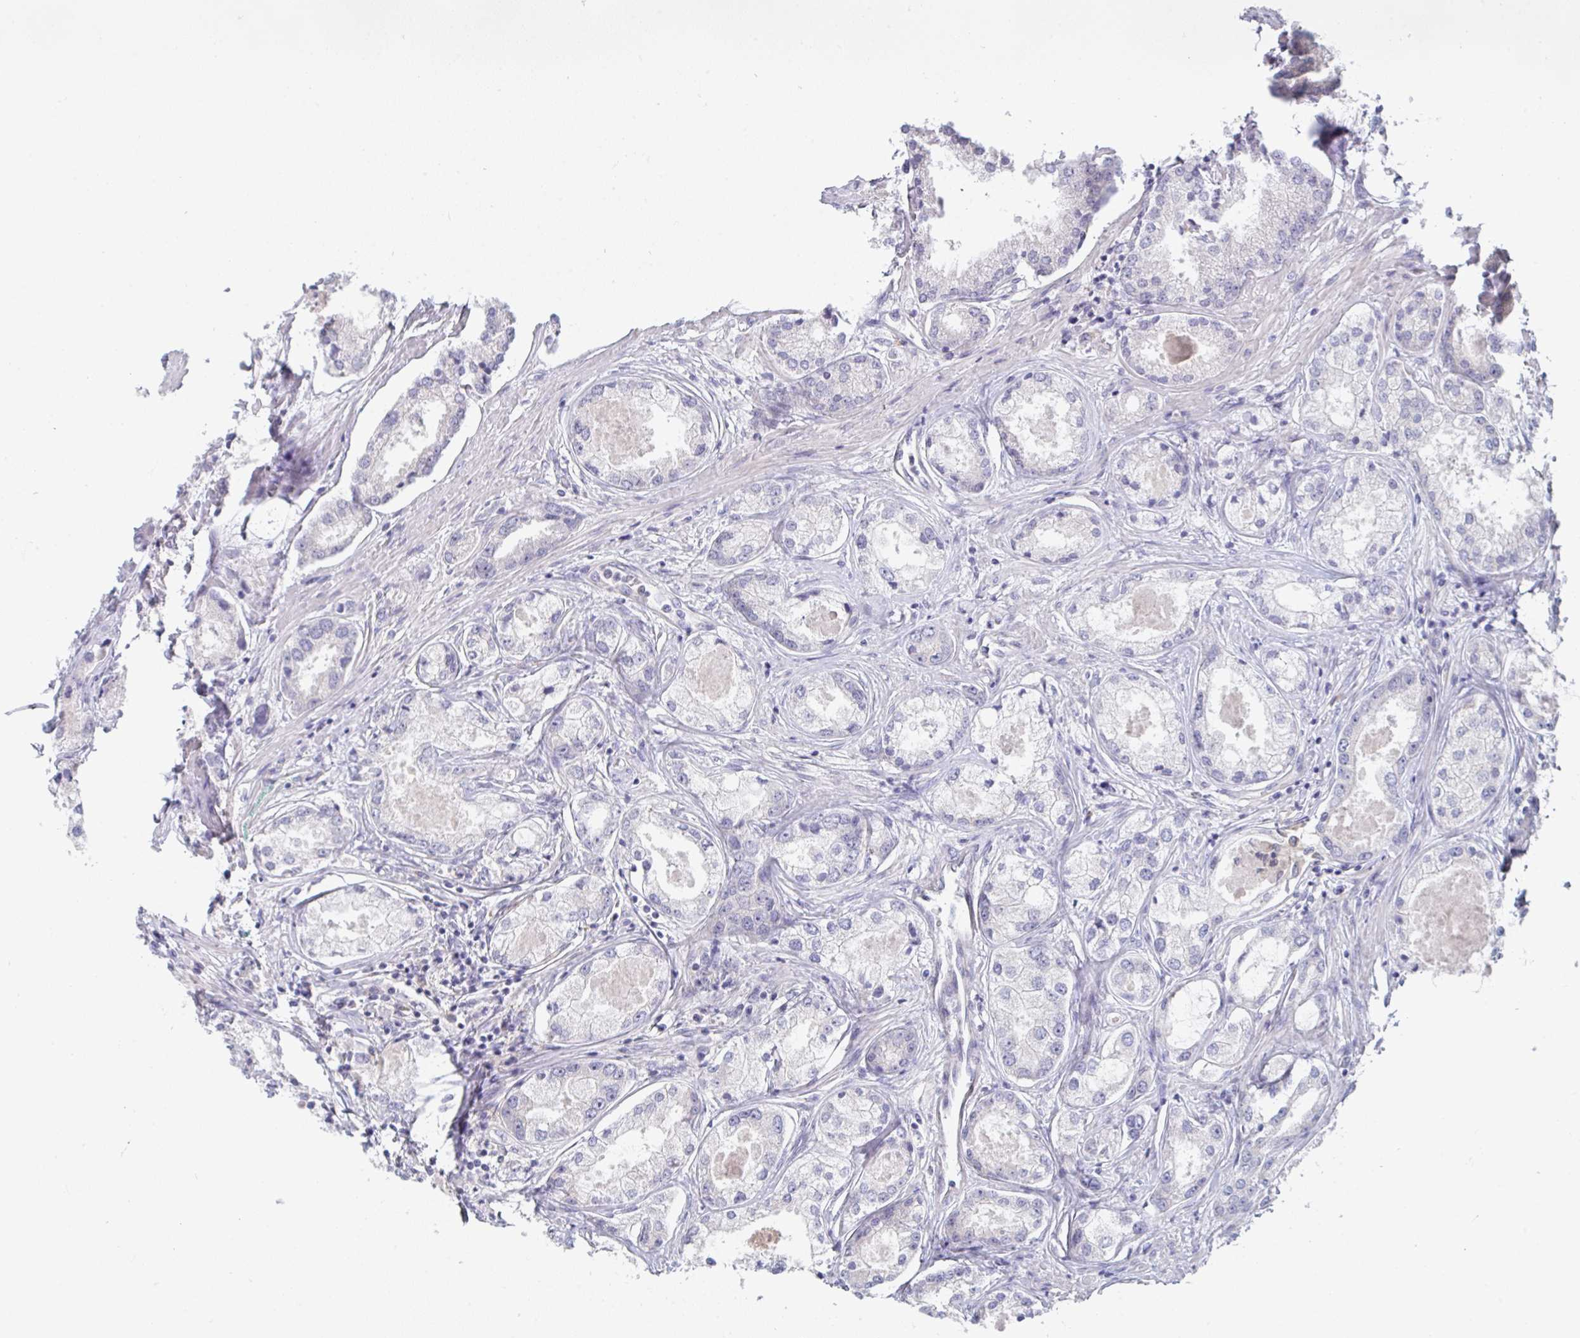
{"staining": {"intensity": "negative", "quantity": "none", "location": "none"}, "tissue": "prostate cancer", "cell_type": "Tumor cells", "image_type": "cancer", "snomed": [{"axis": "morphology", "description": "Adenocarcinoma, Low grade"}, {"axis": "topography", "description": "Prostate"}], "caption": "A high-resolution photomicrograph shows IHC staining of prostate cancer (low-grade adenocarcinoma), which reveals no significant expression in tumor cells. (DAB IHC with hematoxylin counter stain).", "gene": "PTPRD", "patient": {"sex": "male", "age": 68}}